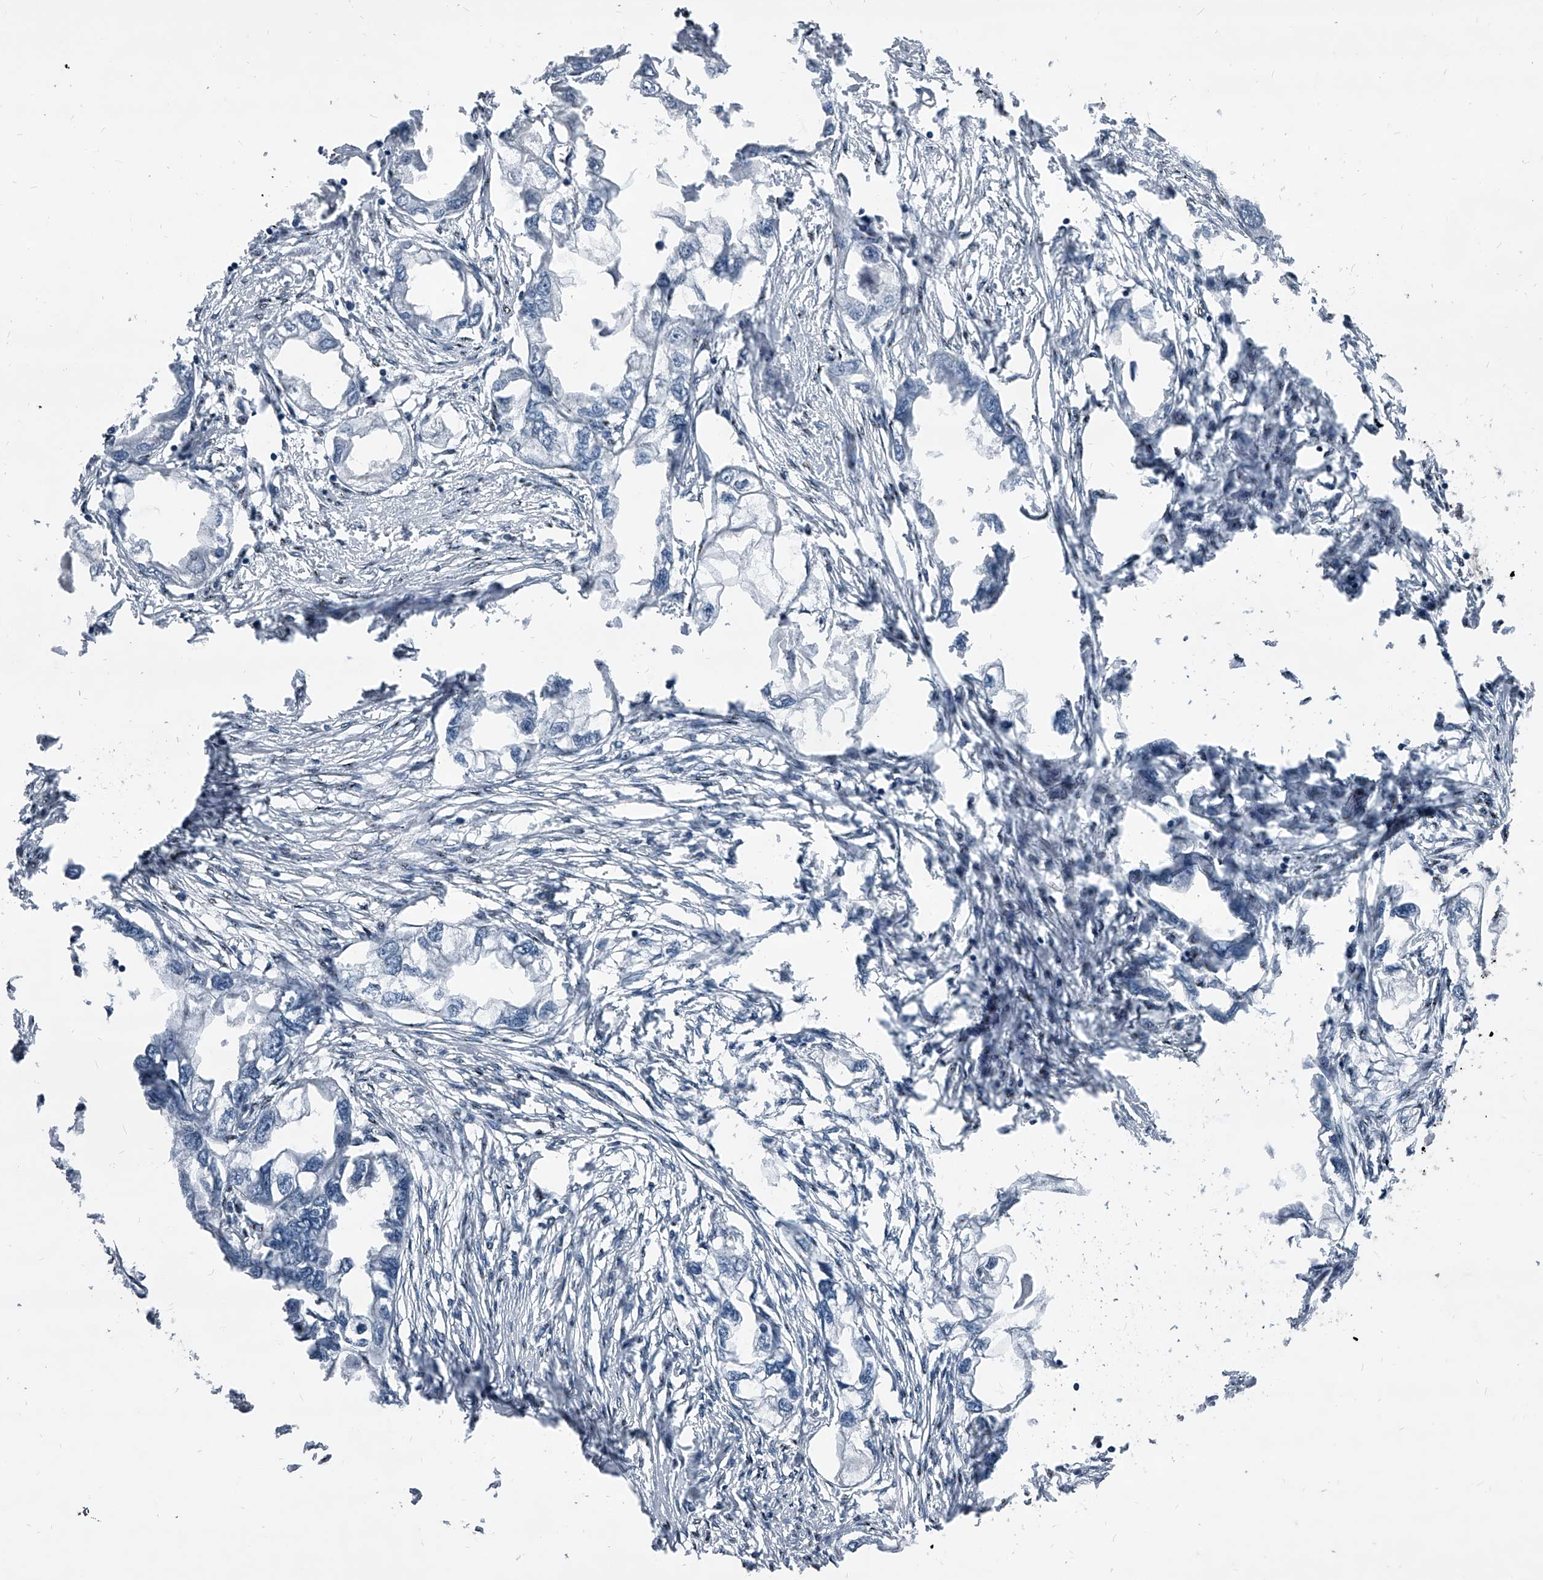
{"staining": {"intensity": "negative", "quantity": "none", "location": "none"}, "tissue": "endometrial cancer", "cell_type": "Tumor cells", "image_type": "cancer", "snomed": [{"axis": "morphology", "description": "Adenocarcinoma, NOS"}, {"axis": "morphology", "description": "Adenocarcinoma, metastatic, NOS"}, {"axis": "topography", "description": "Adipose tissue"}, {"axis": "topography", "description": "Endometrium"}], "caption": "High magnification brightfield microscopy of metastatic adenocarcinoma (endometrial) stained with DAB (brown) and counterstained with hematoxylin (blue): tumor cells show no significant staining.", "gene": "MEN1", "patient": {"sex": "female", "age": 67}}